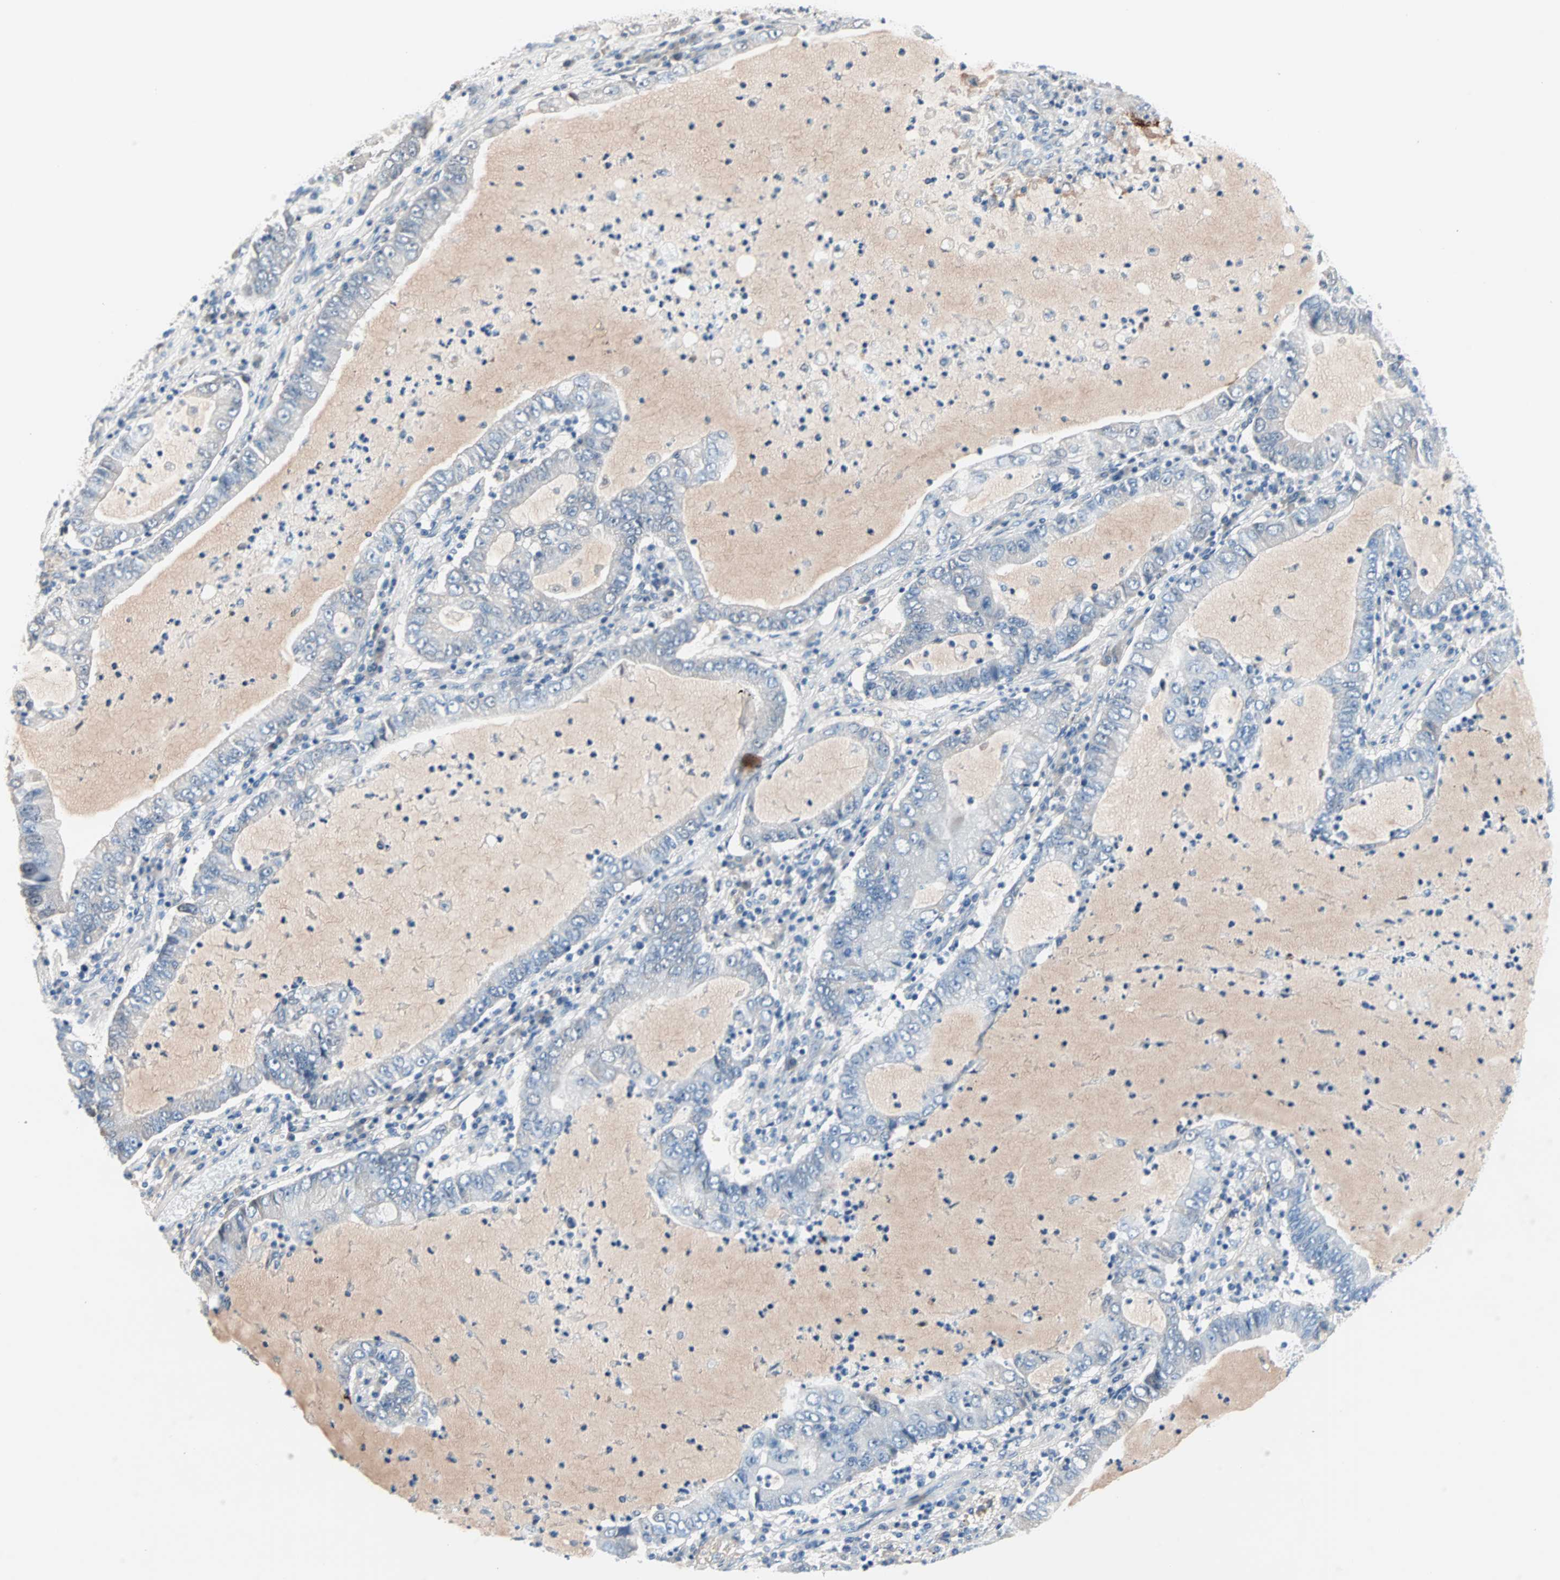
{"staining": {"intensity": "negative", "quantity": "none", "location": "none"}, "tissue": "lung cancer", "cell_type": "Tumor cells", "image_type": "cancer", "snomed": [{"axis": "morphology", "description": "Adenocarcinoma, NOS"}, {"axis": "topography", "description": "Lung"}], "caption": "Immunohistochemistry (IHC) photomicrograph of neoplastic tissue: human lung adenocarcinoma stained with DAB (3,3'-diaminobenzidine) shows no significant protein positivity in tumor cells. (DAB (3,3'-diaminobenzidine) immunohistochemistry visualized using brightfield microscopy, high magnification).", "gene": "NEFH", "patient": {"sex": "female", "age": 51}}